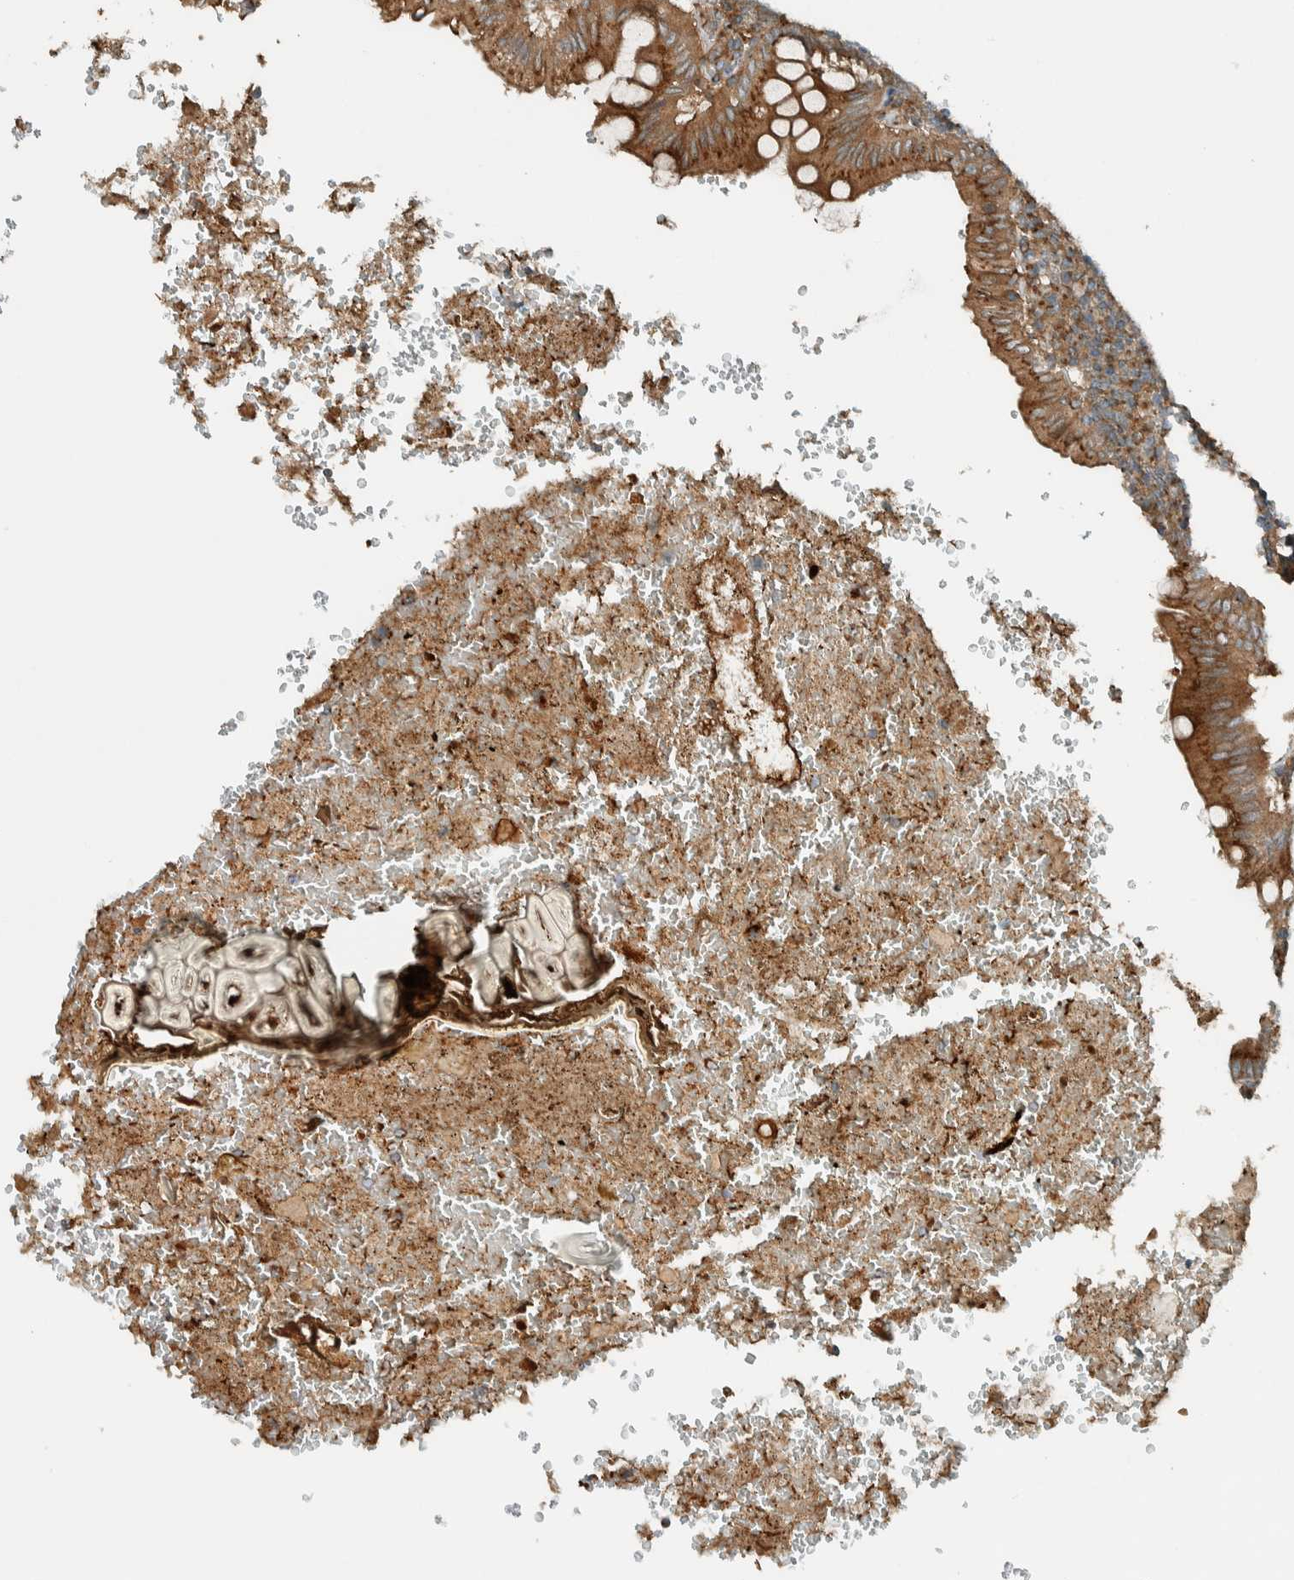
{"staining": {"intensity": "strong", "quantity": ">75%", "location": "cytoplasmic/membranous"}, "tissue": "appendix", "cell_type": "Glandular cells", "image_type": "normal", "snomed": [{"axis": "morphology", "description": "Normal tissue, NOS"}, {"axis": "topography", "description": "Appendix"}], "caption": "Human appendix stained for a protein (brown) reveals strong cytoplasmic/membranous positive staining in approximately >75% of glandular cells.", "gene": "EXOC7", "patient": {"sex": "male", "age": 8}}